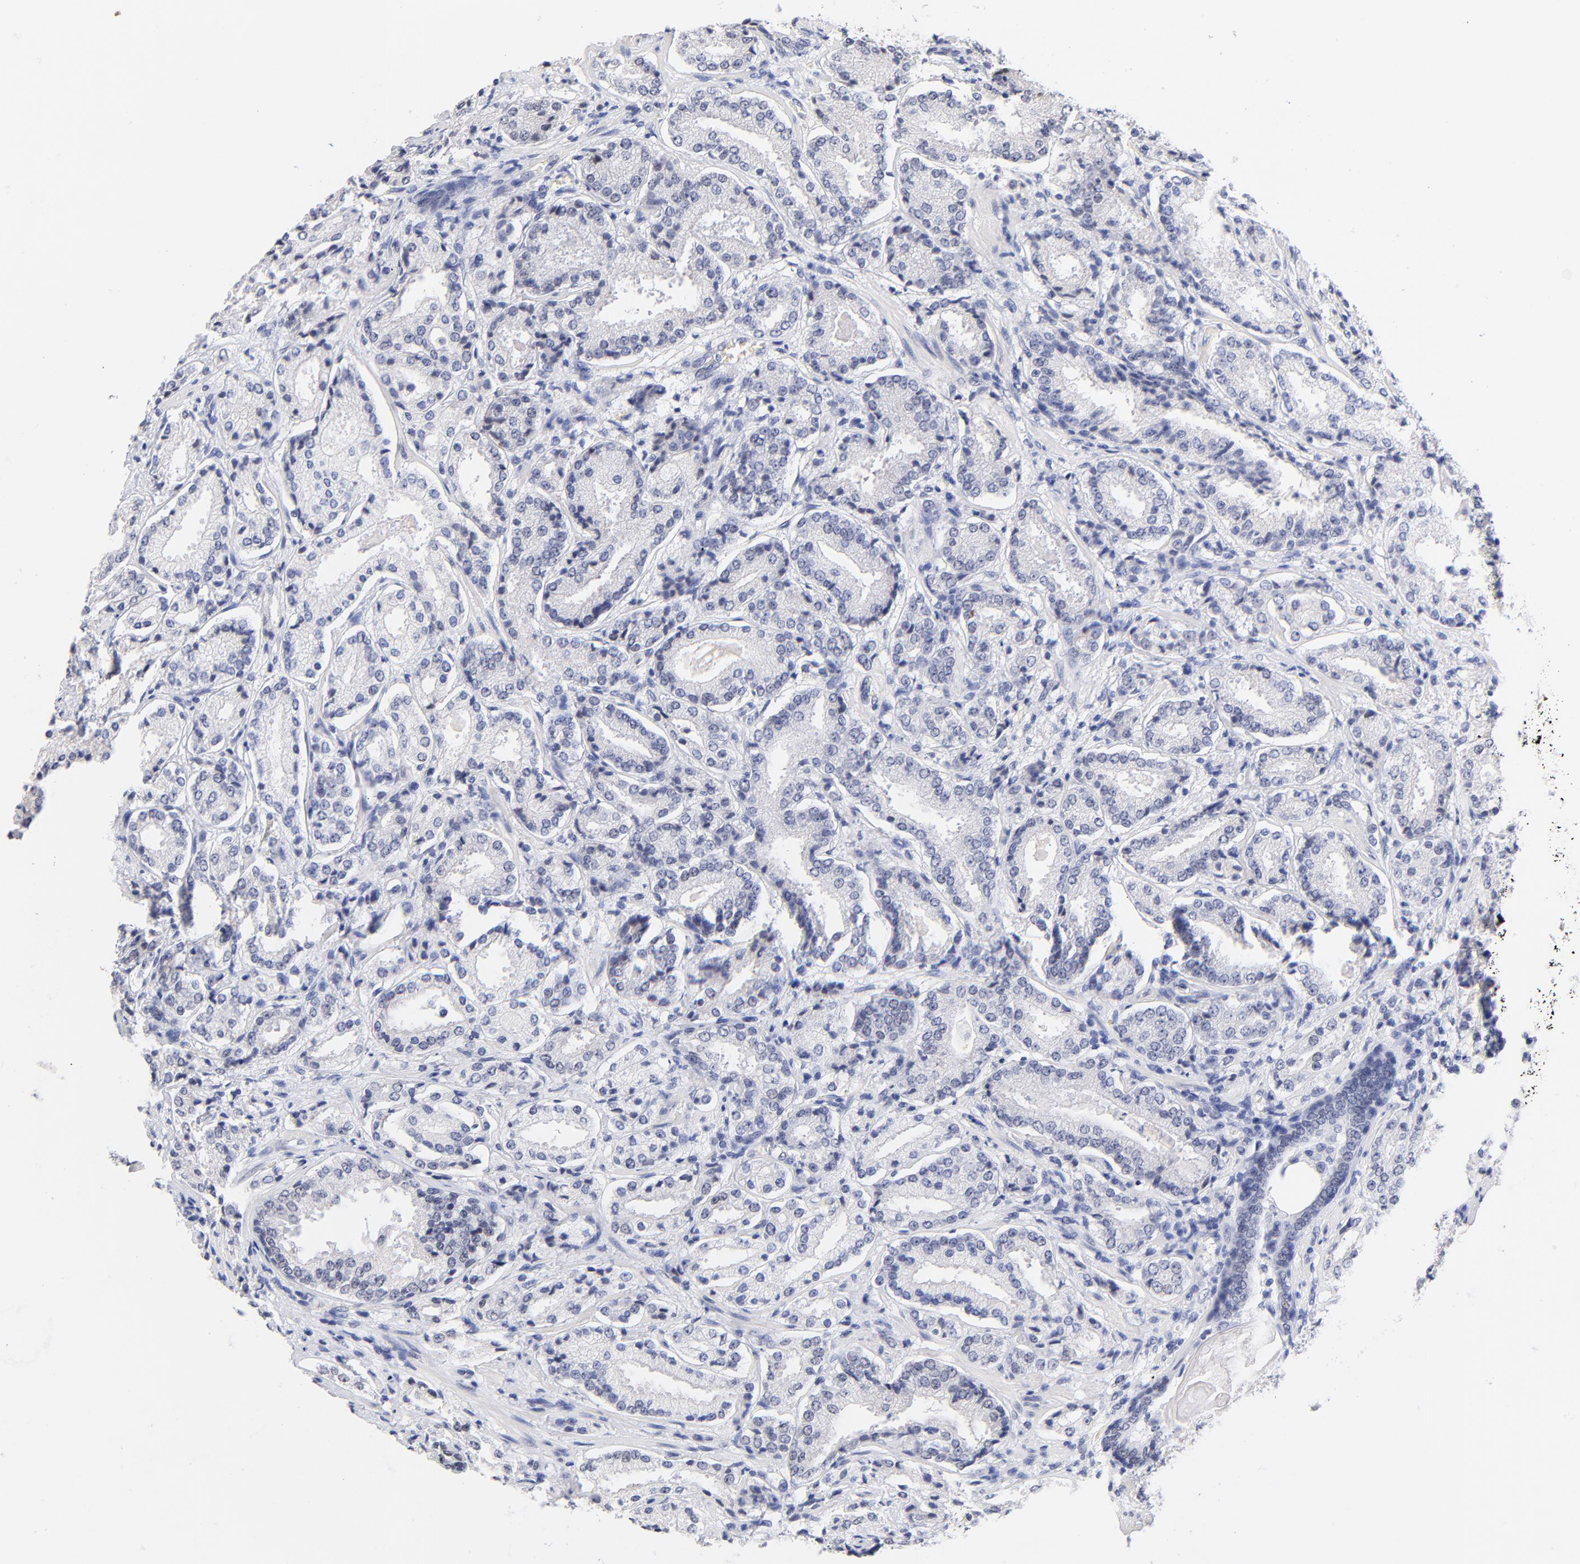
{"staining": {"intensity": "negative", "quantity": "none", "location": "none"}, "tissue": "prostate cancer", "cell_type": "Tumor cells", "image_type": "cancer", "snomed": [{"axis": "morphology", "description": "Adenocarcinoma, High grade"}, {"axis": "topography", "description": "Prostate"}], "caption": "Tumor cells are negative for brown protein staining in prostate high-grade adenocarcinoma. (DAB IHC visualized using brightfield microscopy, high magnification).", "gene": "ZNF74", "patient": {"sex": "male", "age": 58}}